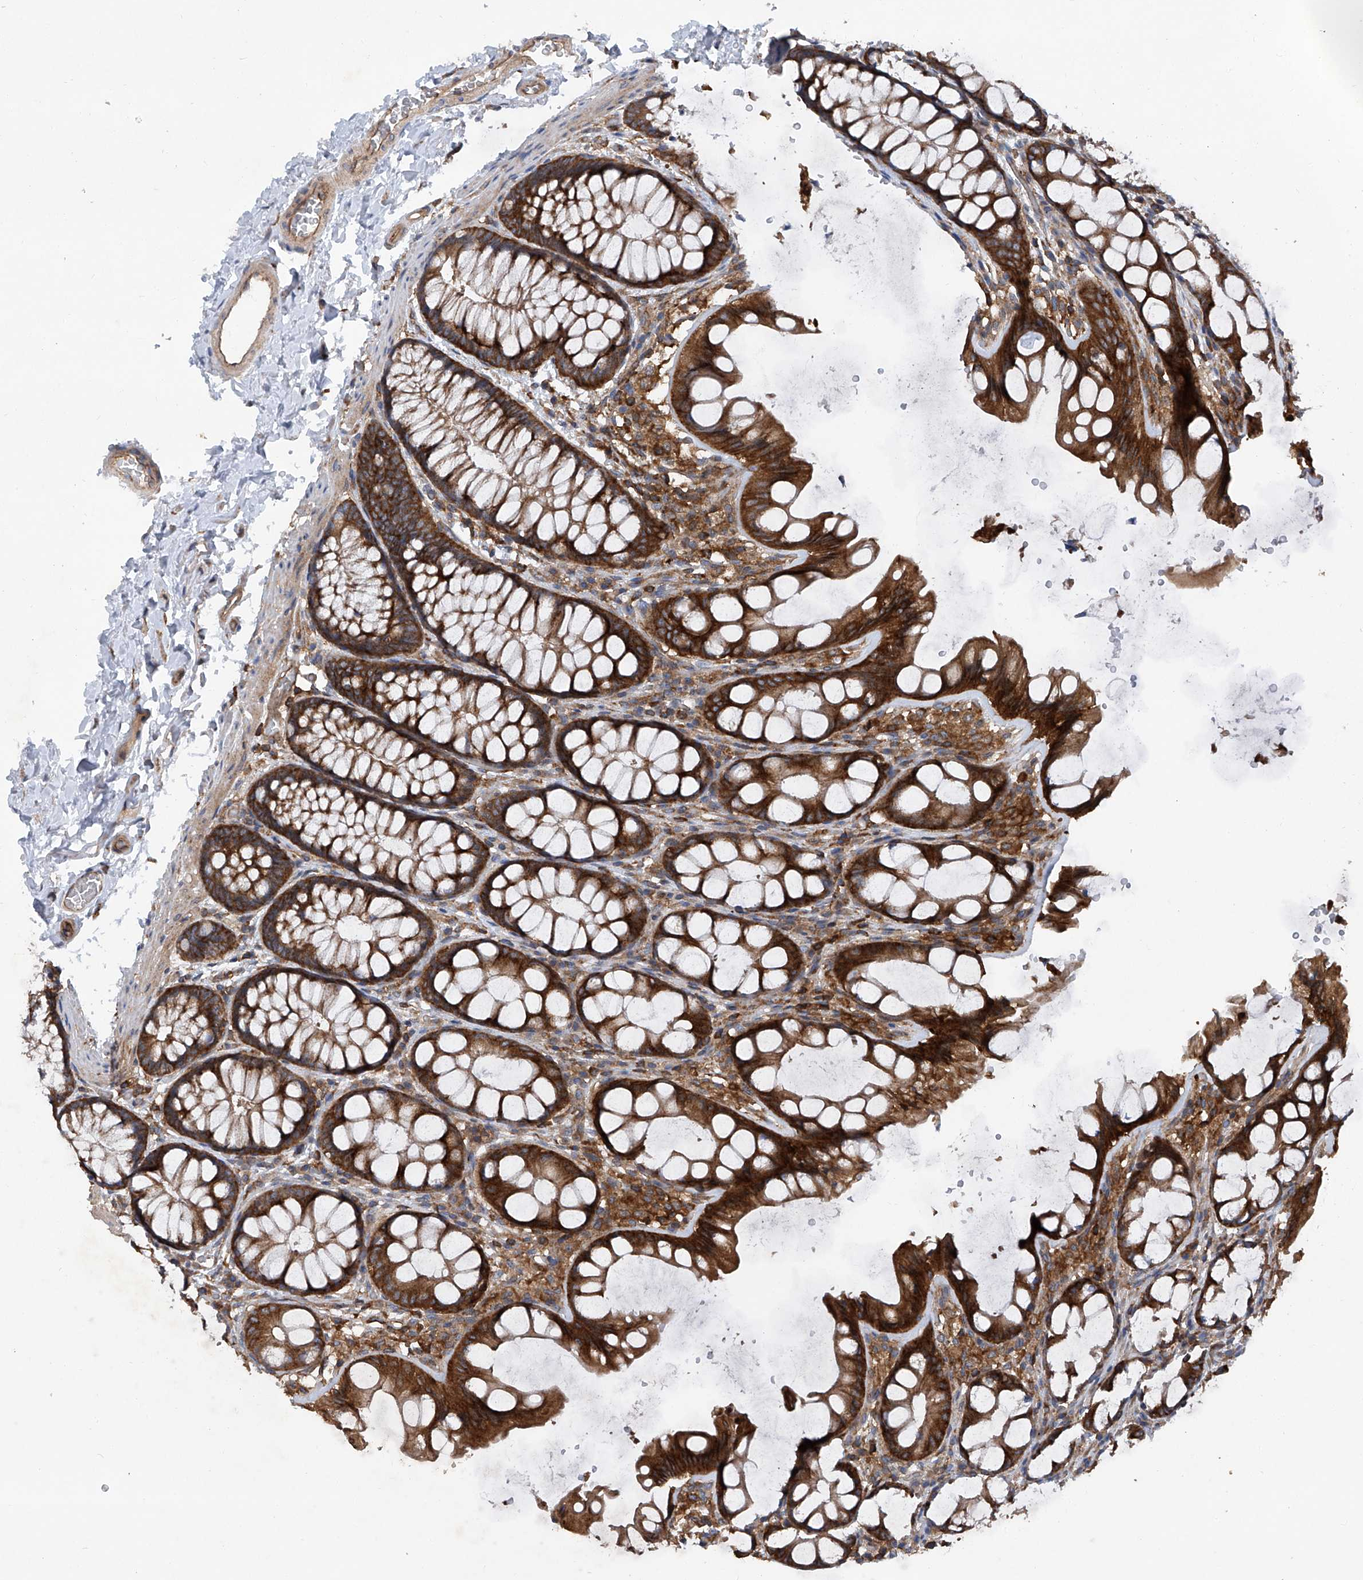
{"staining": {"intensity": "strong", "quantity": ">75%", "location": "cytoplasmic/membranous"}, "tissue": "colon", "cell_type": "Endothelial cells", "image_type": "normal", "snomed": [{"axis": "morphology", "description": "Normal tissue, NOS"}, {"axis": "topography", "description": "Colon"}], "caption": "Protein staining shows strong cytoplasmic/membranous staining in about >75% of endothelial cells in unremarkable colon.", "gene": "SMAP1", "patient": {"sex": "male", "age": 47}}